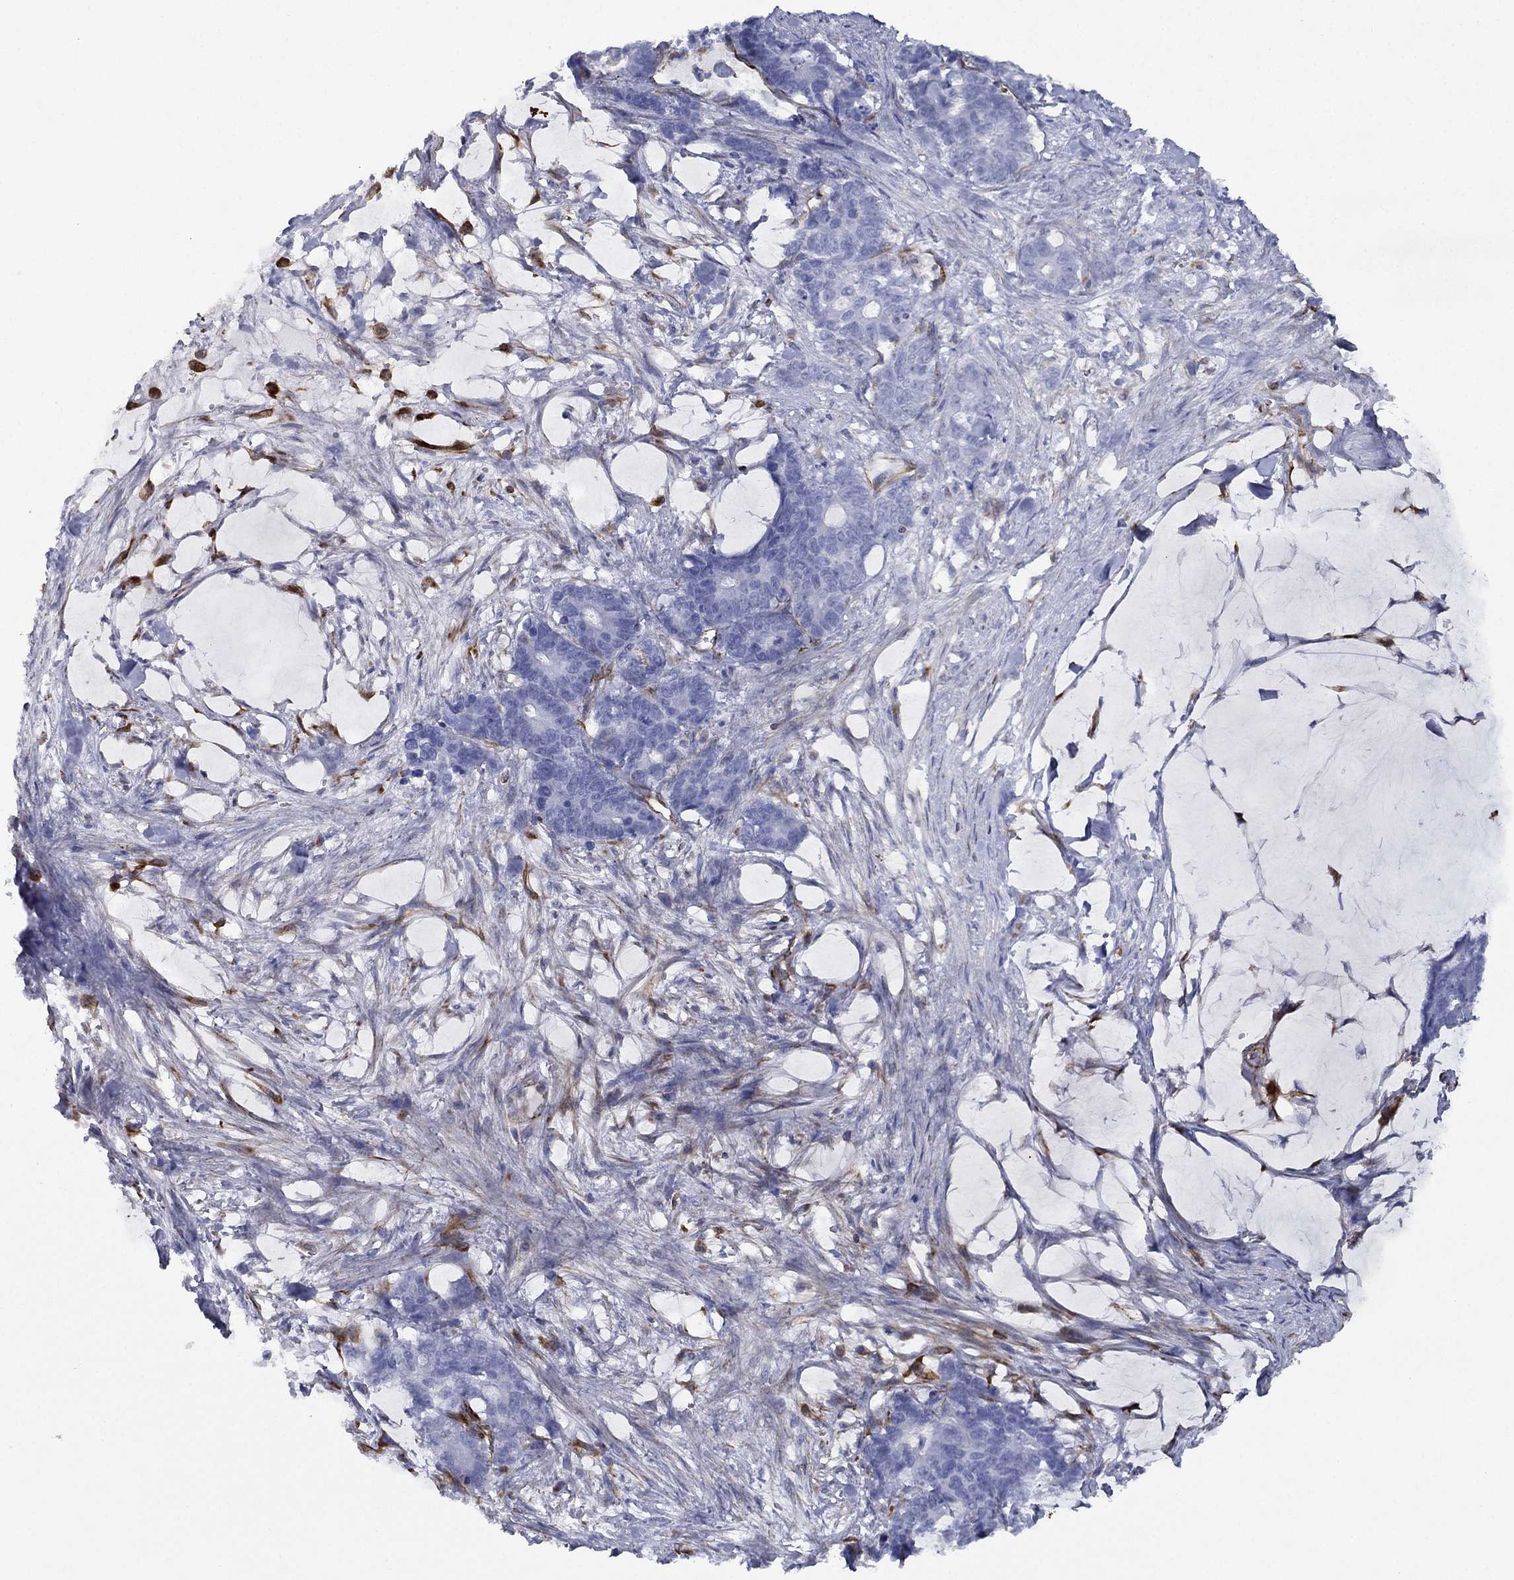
{"staining": {"intensity": "negative", "quantity": "none", "location": "none"}, "tissue": "stomach cancer", "cell_type": "Tumor cells", "image_type": "cancer", "snomed": [{"axis": "morphology", "description": "Normal tissue, NOS"}, {"axis": "morphology", "description": "Adenocarcinoma, NOS"}, {"axis": "topography", "description": "Stomach"}], "caption": "Protein analysis of stomach cancer (adenocarcinoma) demonstrates no significant expression in tumor cells.", "gene": "MAS1", "patient": {"sex": "female", "age": 64}}